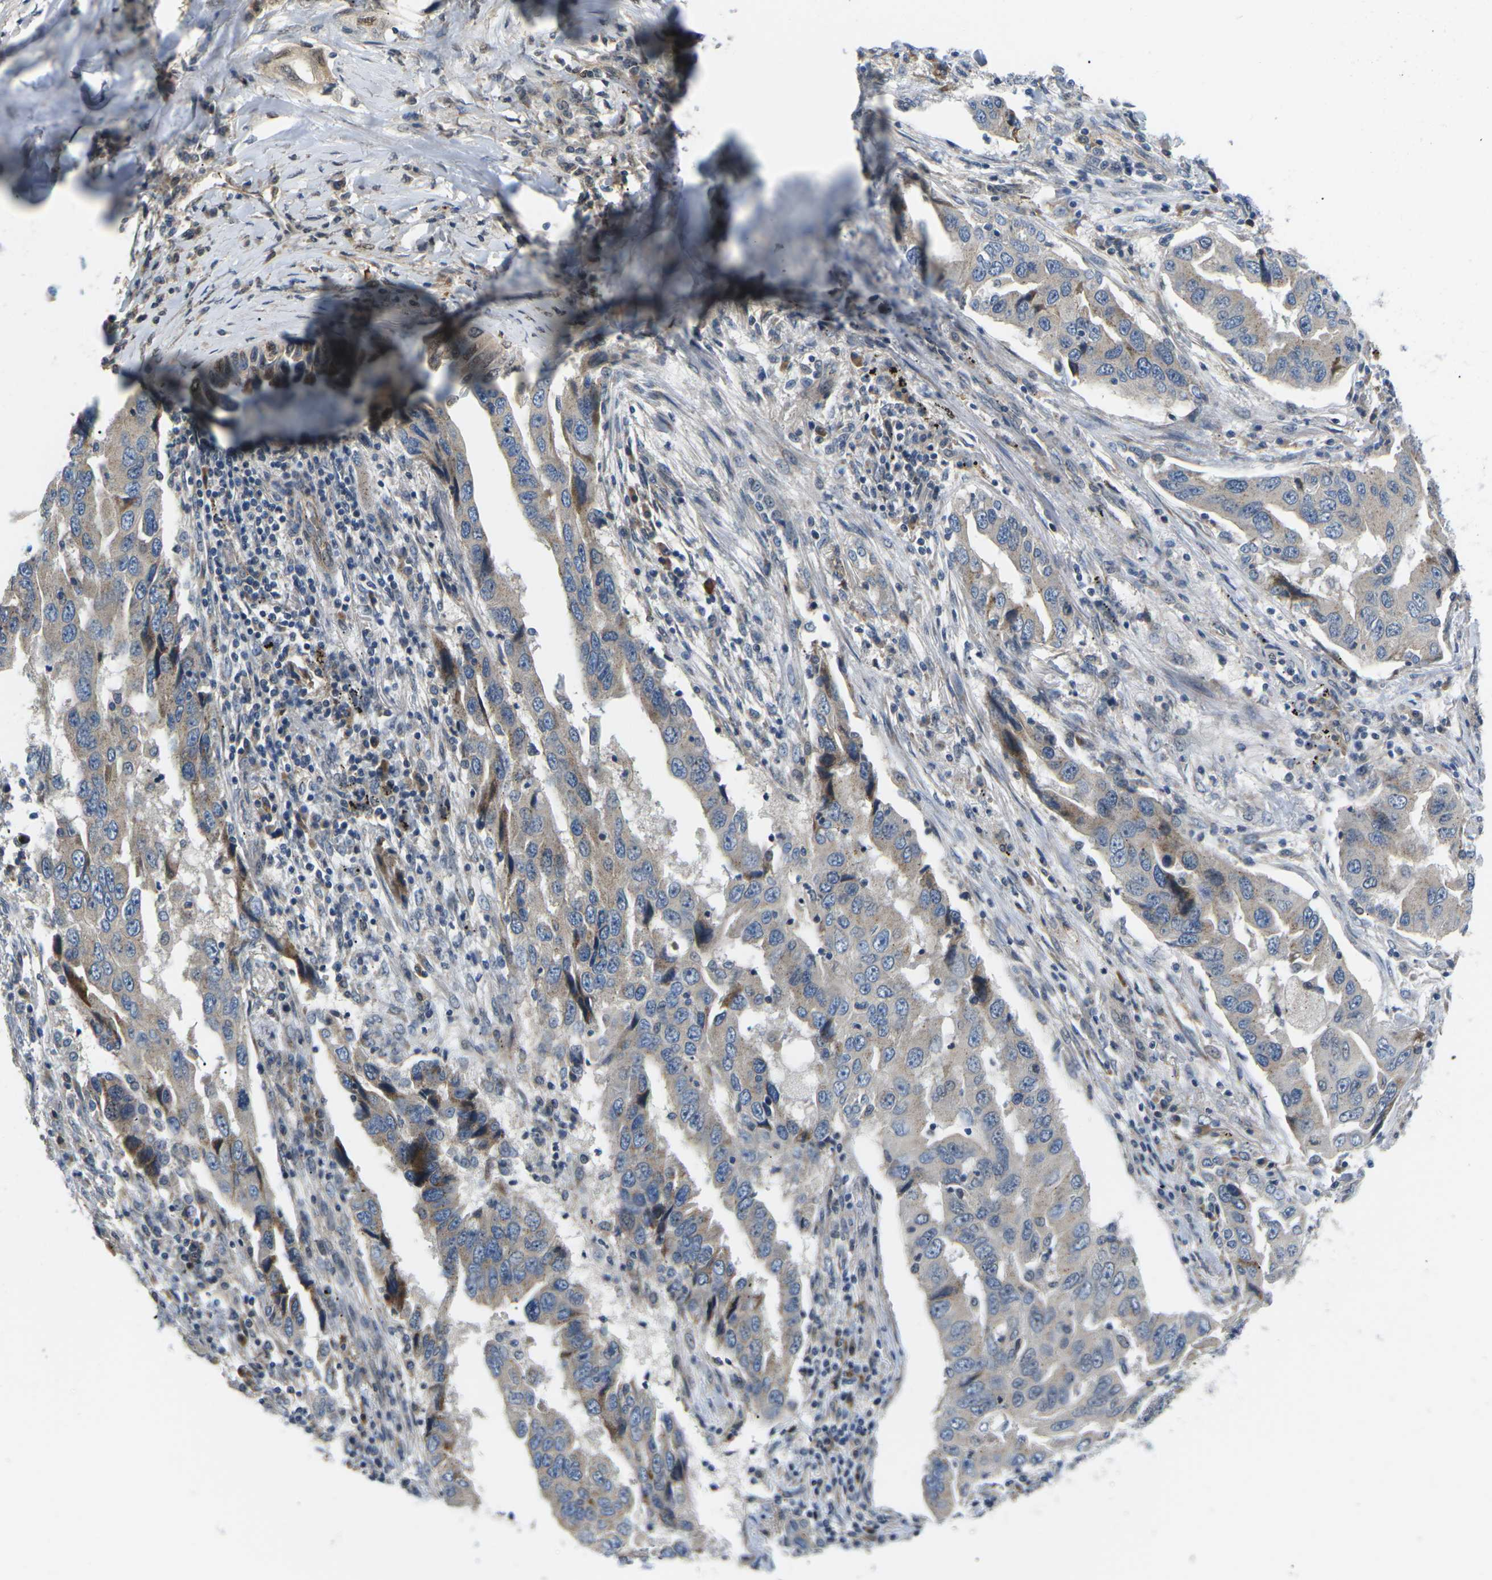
{"staining": {"intensity": "weak", "quantity": "25%-75%", "location": "cytoplasmic/membranous"}, "tissue": "lung cancer", "cell_type": "Tumor cells", "image_type": "cancer", "snomed": [{"axis": "morphology", "description": "Adenocarcinoma, NOS"}, {"axis": "topography", "description": "Lung"}], "caption": "The micrograph shows a brown stain indicating the presence of a protein in the cytoplasmic/membranous of tumor cells in lung cancer. Nuclei are stained in blue.", "gene": "ERBB4", "patient": {"sex": "female", "age": 65}}